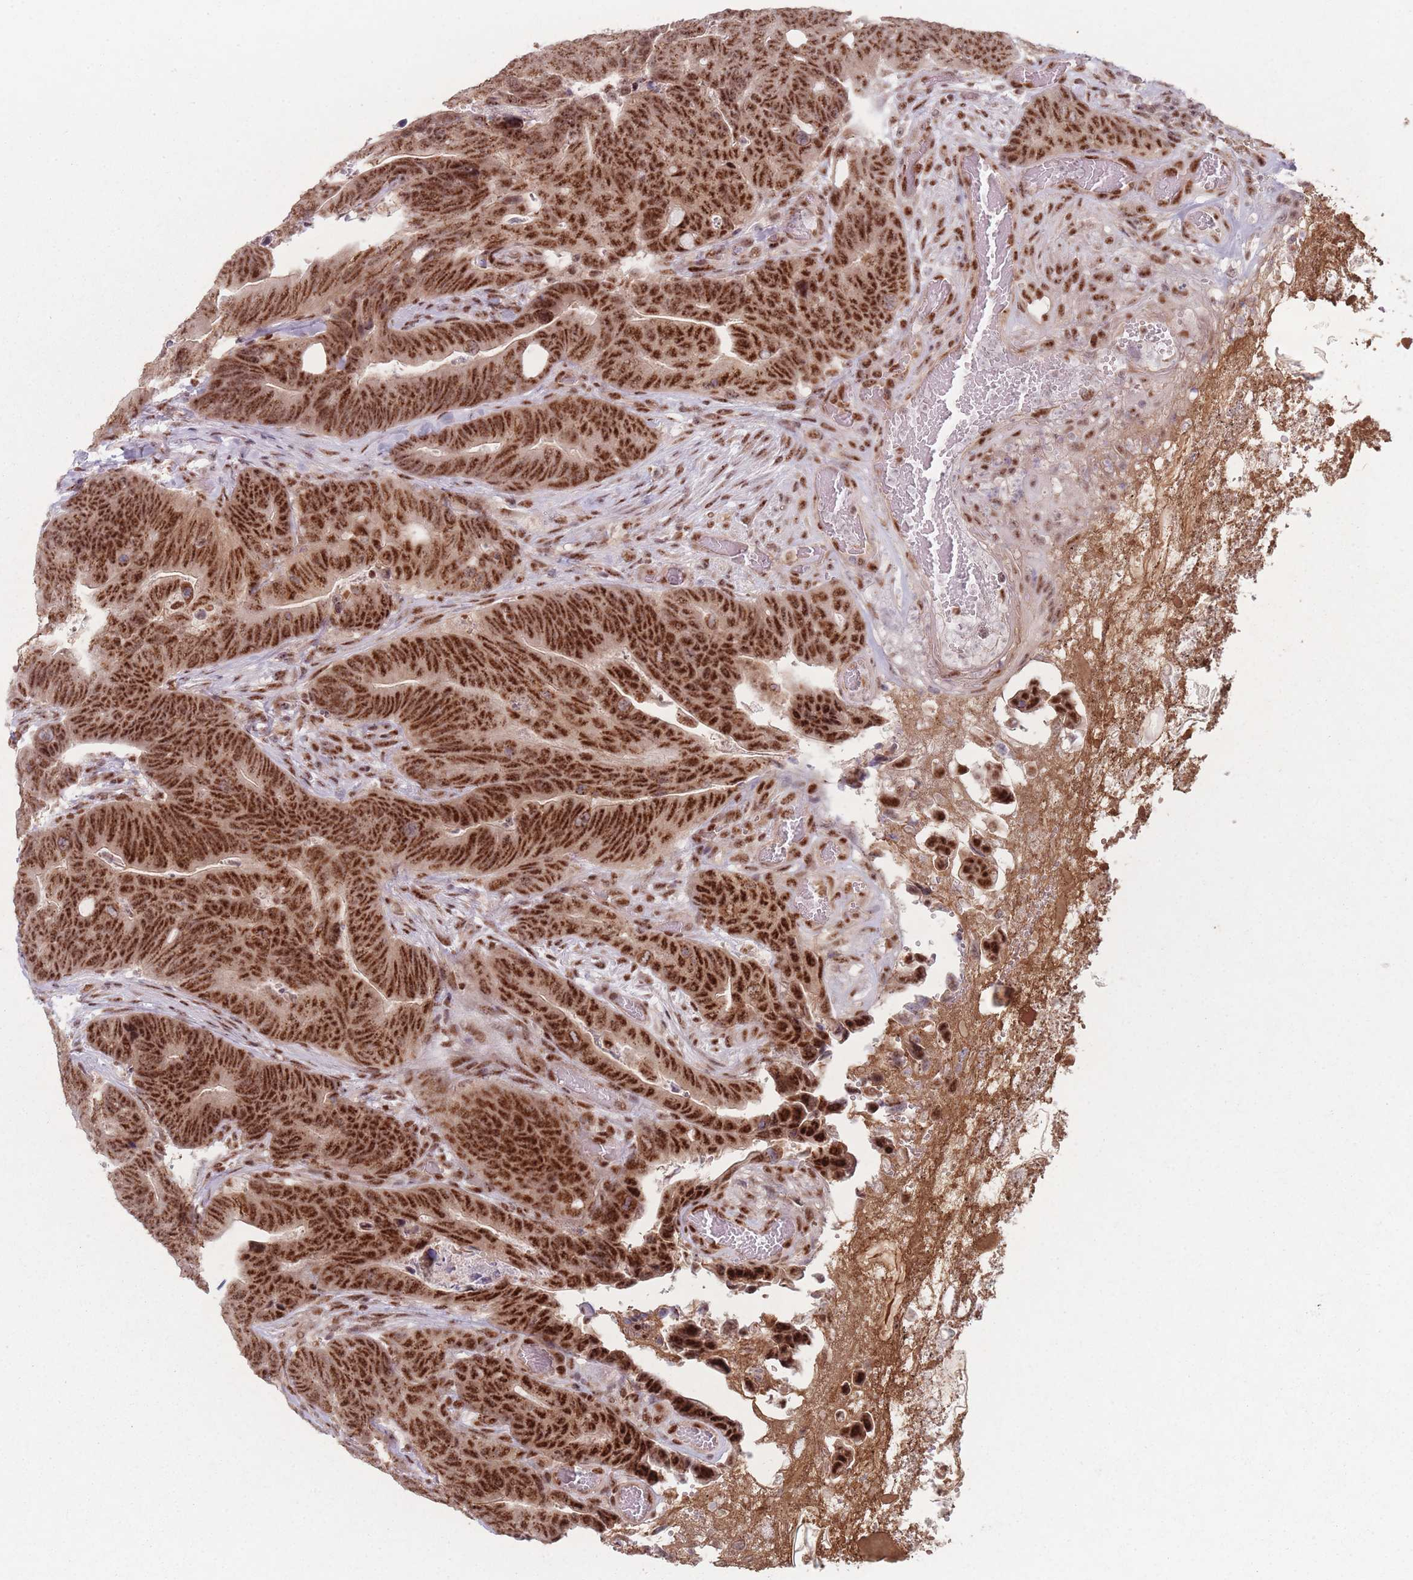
{"staining": {"intensity": "strong", "quantity": ">75%", "location": "nuclear"}, "tissue": "colorectal cancer", "cell_type": "Tumor cells", "image_type": "cancer", "snomed": [{"axis": "morphology", "description": "Adenocarcinoma, NOS"}, {"axis": "topography", "description": "Colon"}], "caption": "Protein analysis of colorectal cancer (adenocarcinoma) tissue reveals strong nuclear positivity in about >75% of tumor cells.", "gene": "ZC3H14", "patient": {"sex": "female", "age": 82}}